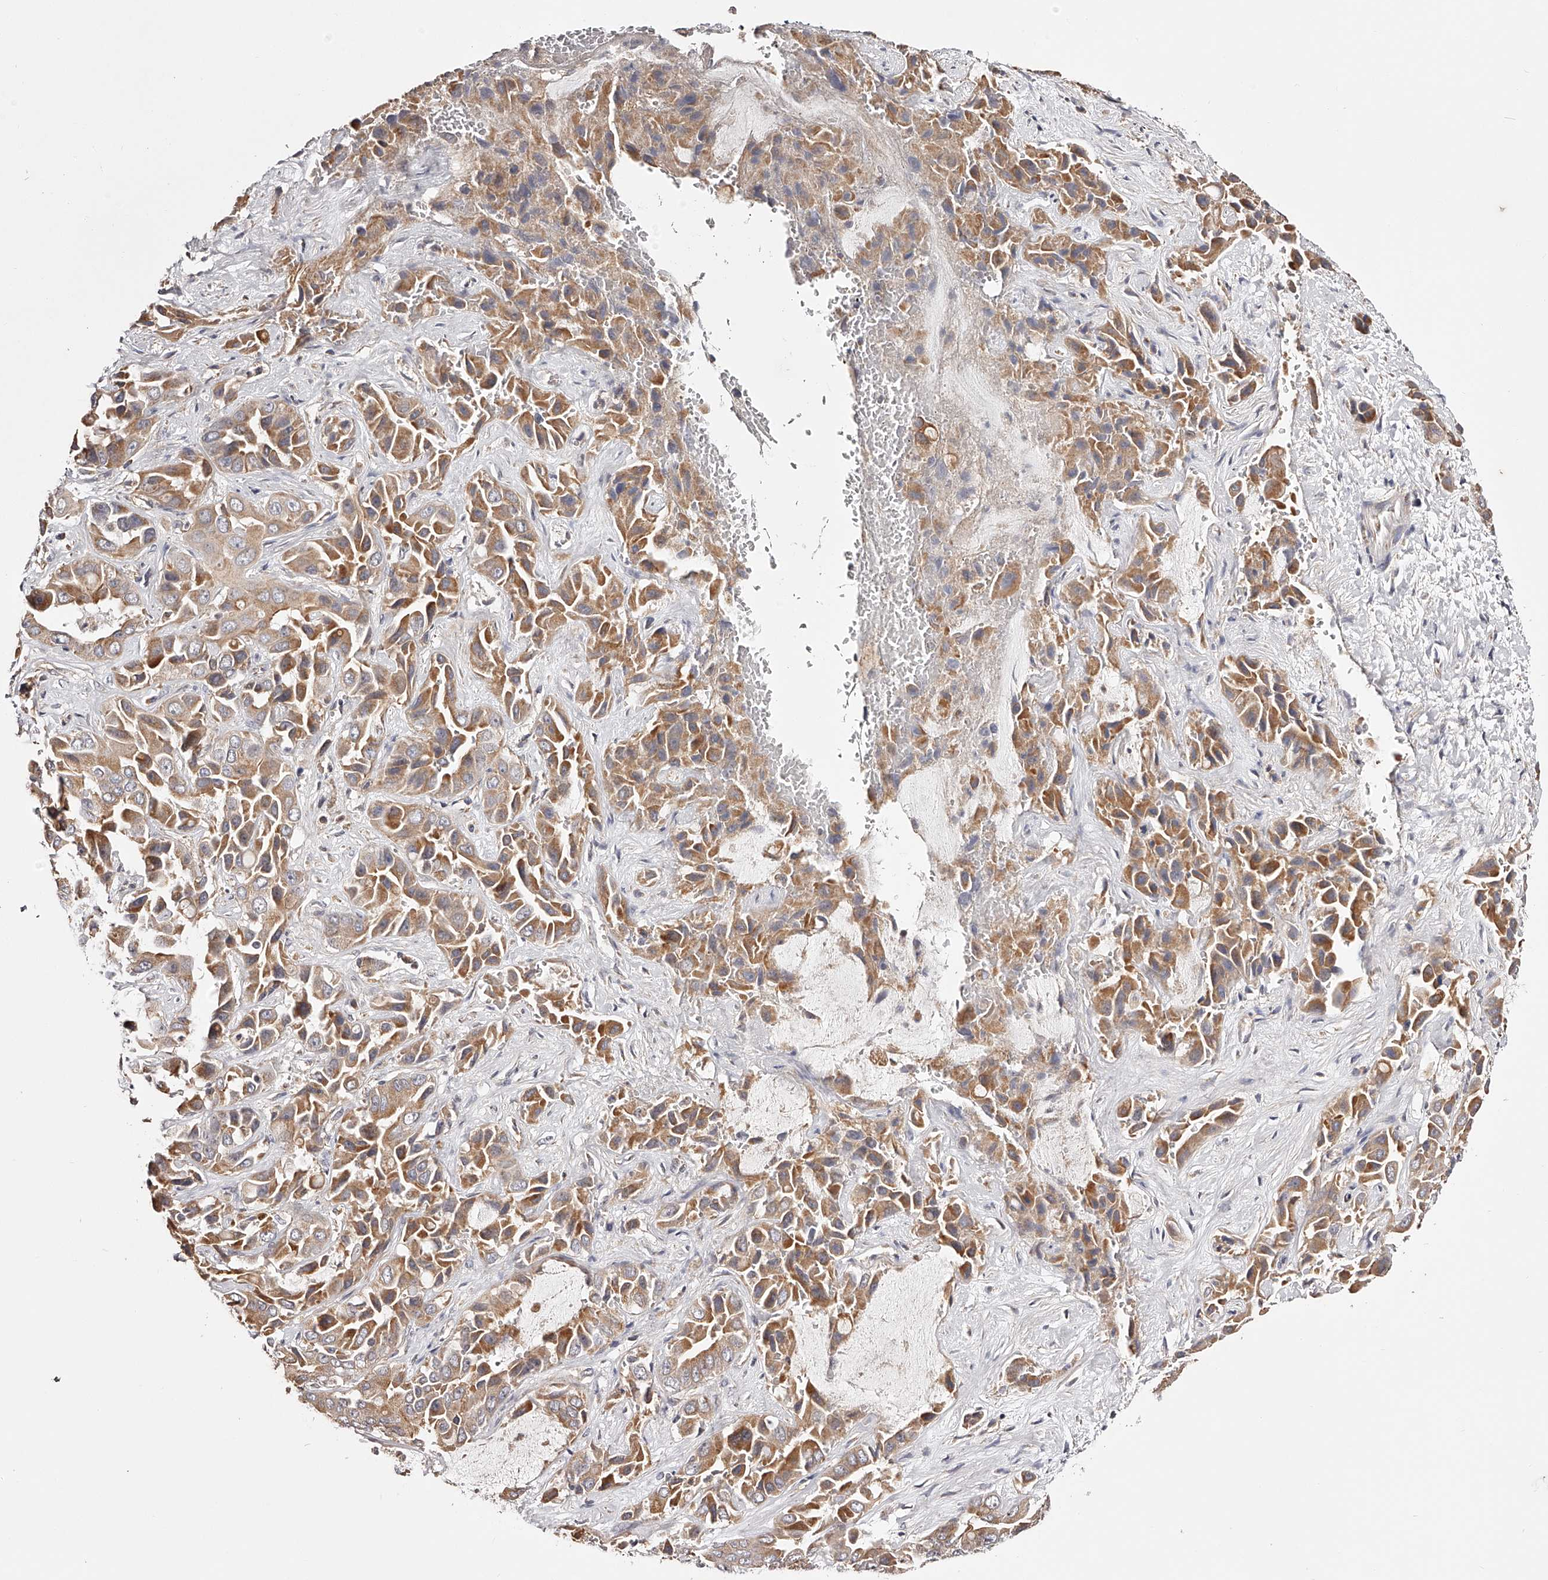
{"staining": {"intensity": "moderate", "quantity": ">75%", "location": "cytoplasmic/membranous"}, "tissue": "liver cancer", "cell_type": "Tumor cells", "image_type": "cancer", "snomed": [{"axis": "morphology", "description": "Cholangiocarcinoma"}, {"axis": "topography", "description": "Liver"}], "caption": "The immunohistochemical stain labels moderate cytoplasmic/membranous positivity in tumor cells of liver cholangiocarcinoma tissue.", "gene": "USP21", "patient": {"sex": "female", "age": 52}}